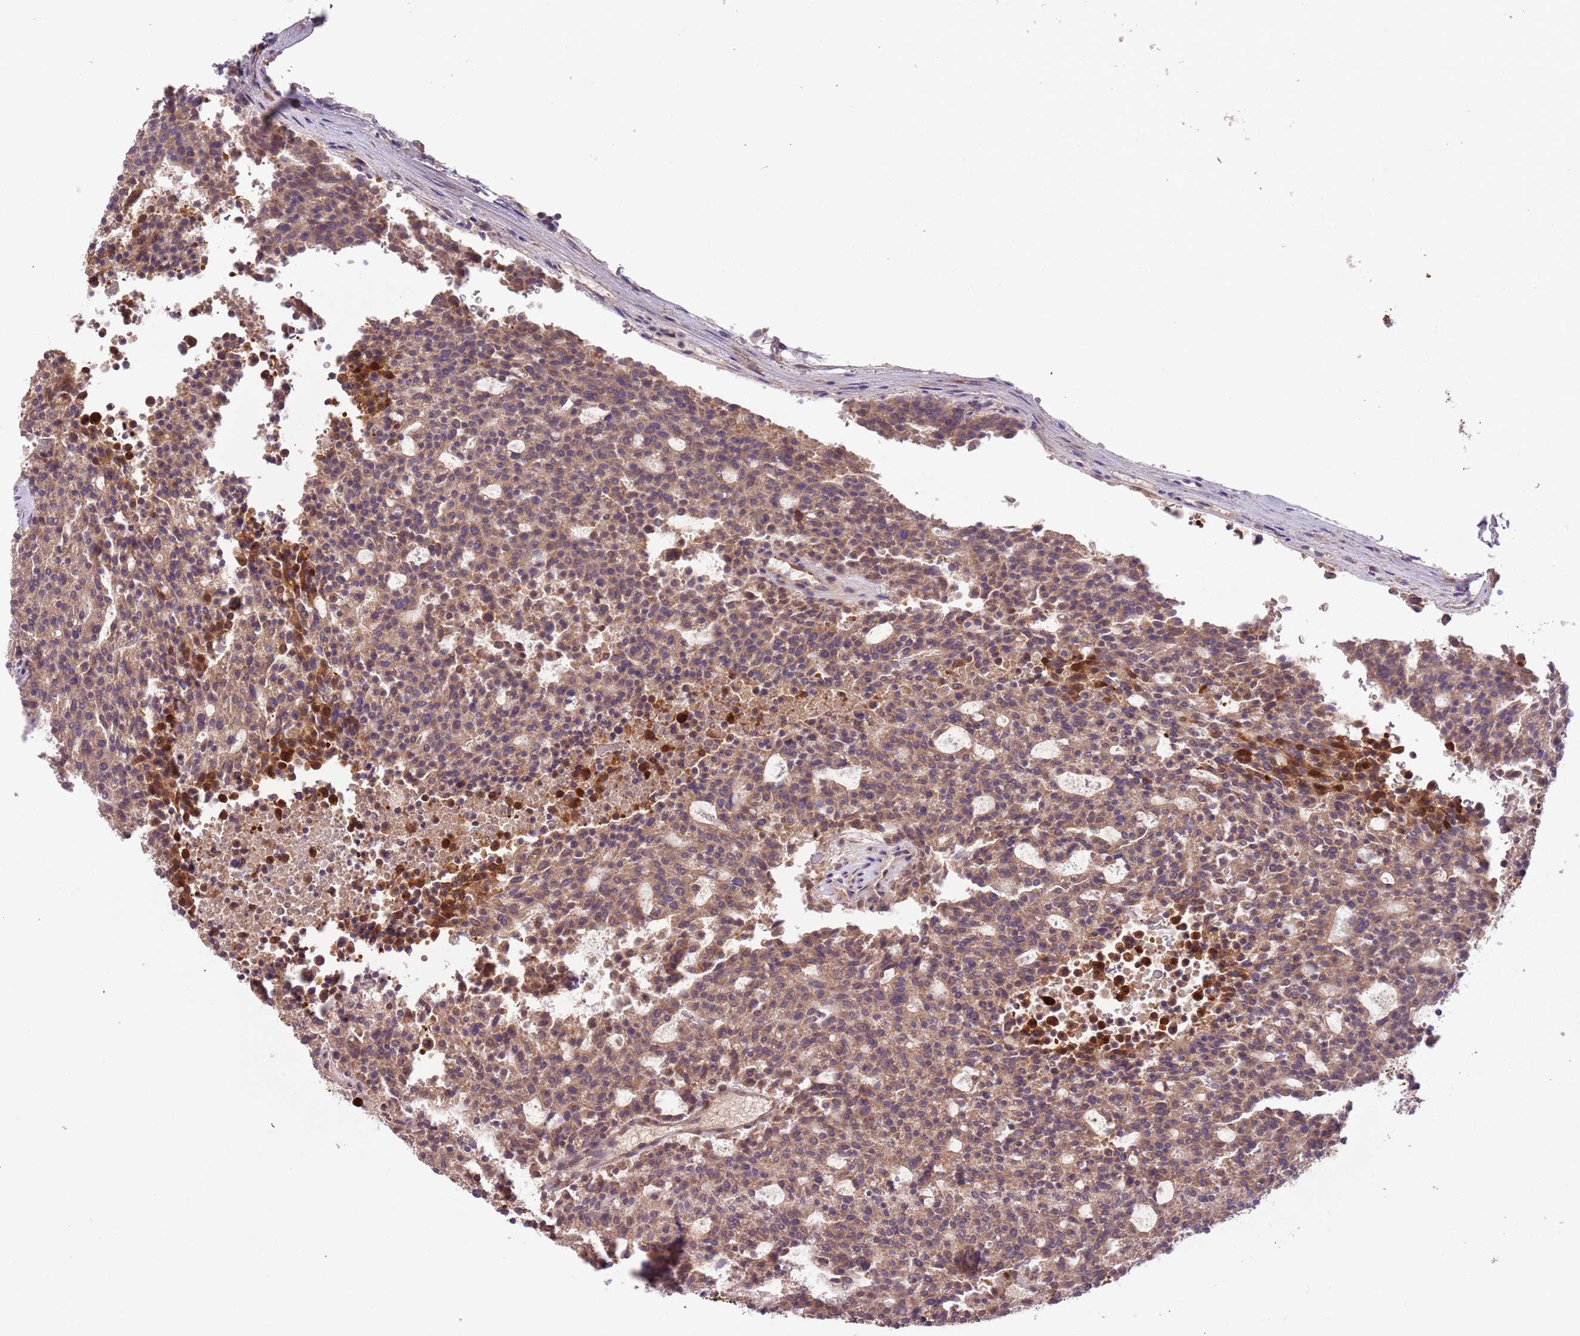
{"staining": {"intensity": "moderate", "quantity": ">75%", "location": "cytoplasmic/membranous"}, "tissue": "carcinoid", "cell_type": "Tumor cells", "image_type": "cancer", "snomed": [{"axis": "morphology", "description": "Carcinoid, malignant, NOS"}, {"axis": "topography", "description": "Pancreas"}], "caption": "Tumor cells display medium levels of moderate cytoplasmic/membranous staining in about >75% of cells in human carcinoid (malignant). (DAB (3,3'-diaminobenzidine) IHC, brown staining for protein, blue staining for nuclei).", "gene": "FECH", "patient": {"sex": "female", "age": 54}}